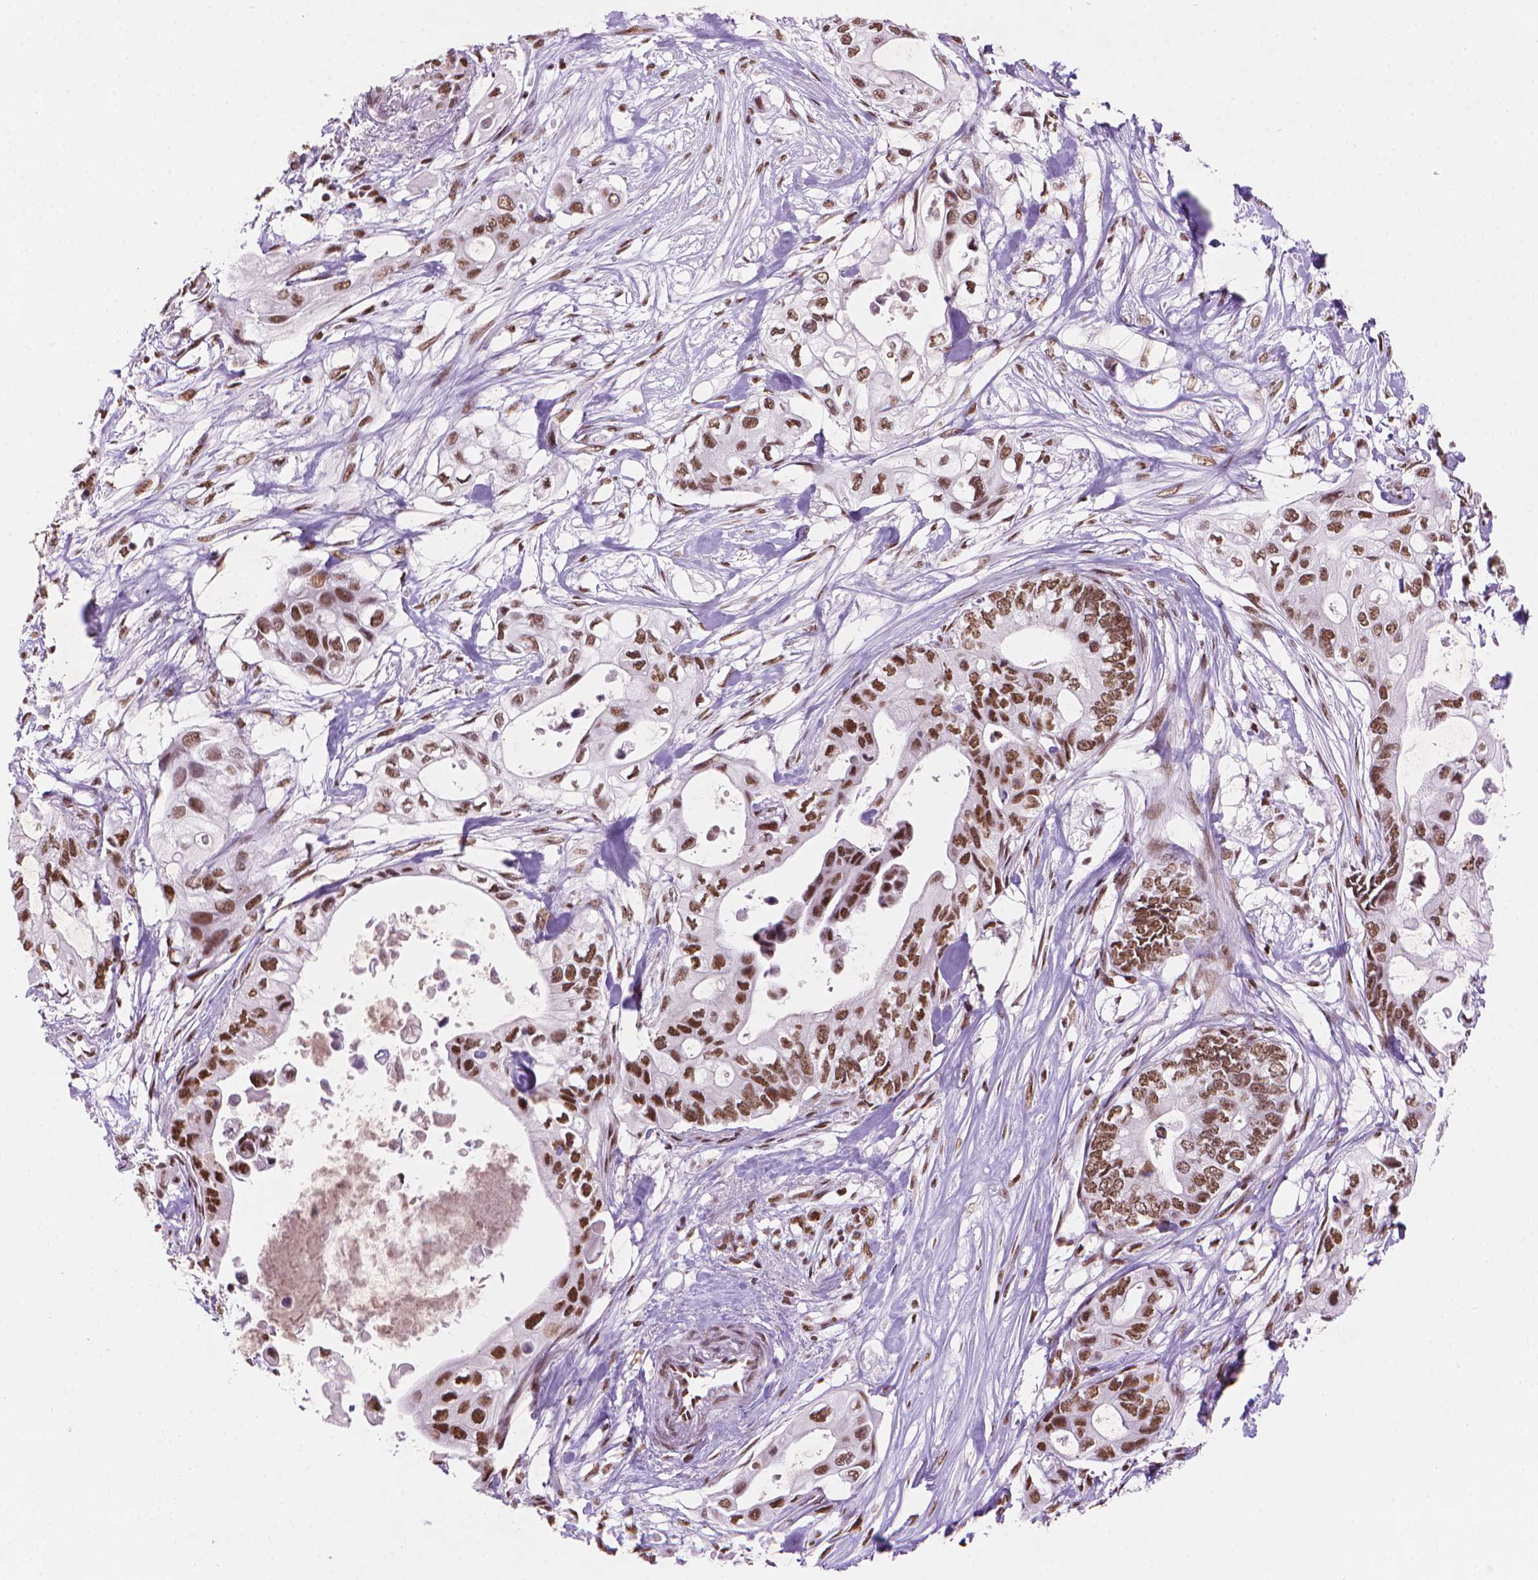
{"staining": {"intensity": "moderate", "quantity": ">75%", "location": "nuclear"}, "tissue": "pancreatic cancer", "cell_type": "Tumor cells", "image_type": "cancer", "snomed": [{"axis": "morphology", "description": "Adenocarcinoma, NOS"}, {"axis": "topography", "description": "Pancreas"}], "caption": "Pancreatic adenocarcinoma tissue shows moderate nuclear positivity in approximately >75% of tumor cells", "gene": "RPA4", "patient": {"sex": "female", "age": 63}}